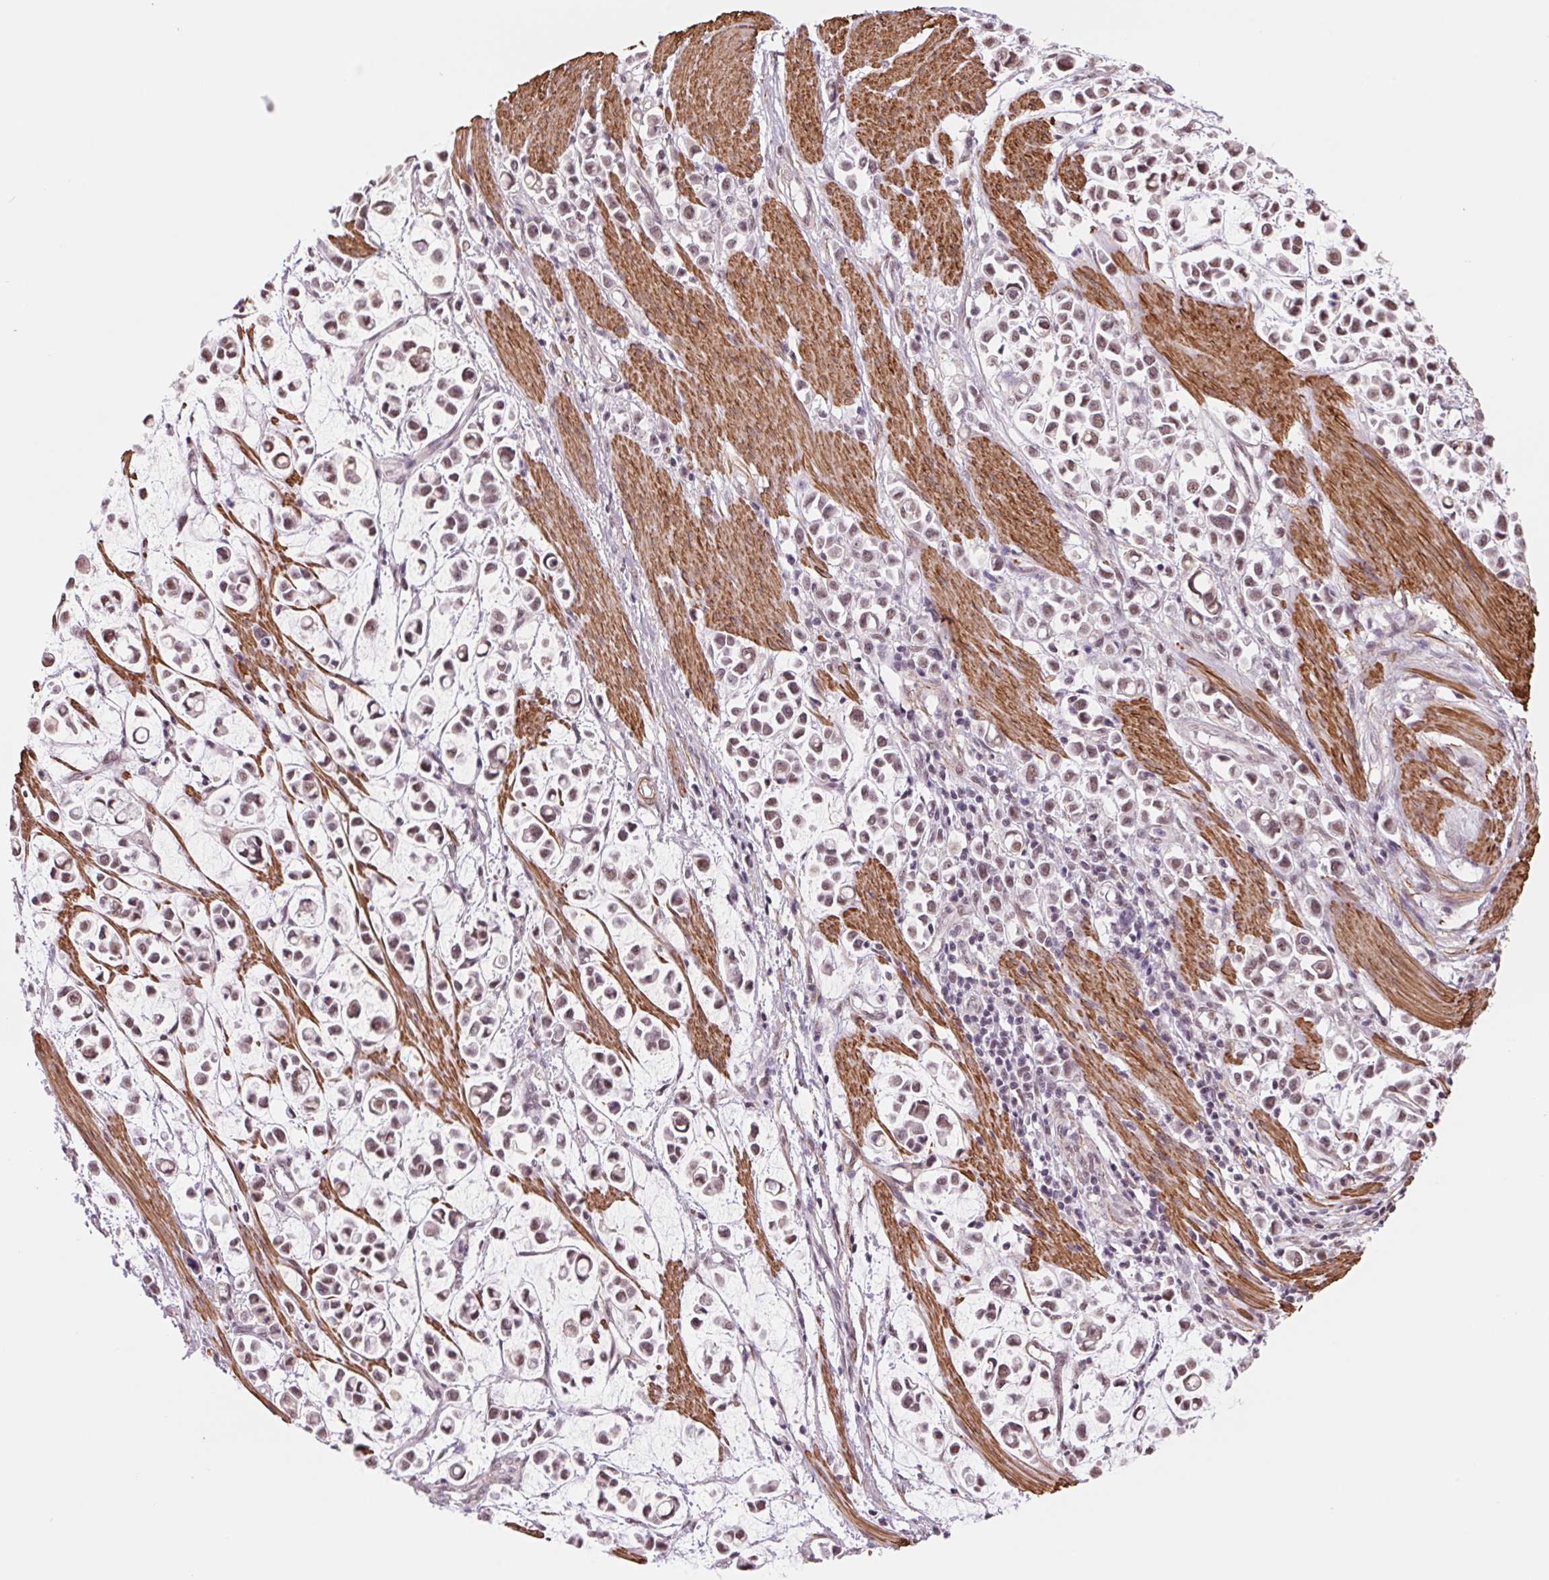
{"staining": {"intensity": "weak", "quantity": ">75%", "location": "nuclear"}, "tissue": "stomach cancer", "cell_type": "Tumor cells", "image_type": "cancer", "snomed": [{"axis": "morphology", "description": "Adenocarcinoma, NOS"}, {"axis": "topography", "description": "Stomach"}], "caption": "Human adenocarcinoma (stomach) stained with a brown dye reveals weak nuclear positive expression in approximately >75% of tumor cells.", "gene": "BCAT1", "patient": {"sex": "male", "age": 82}}